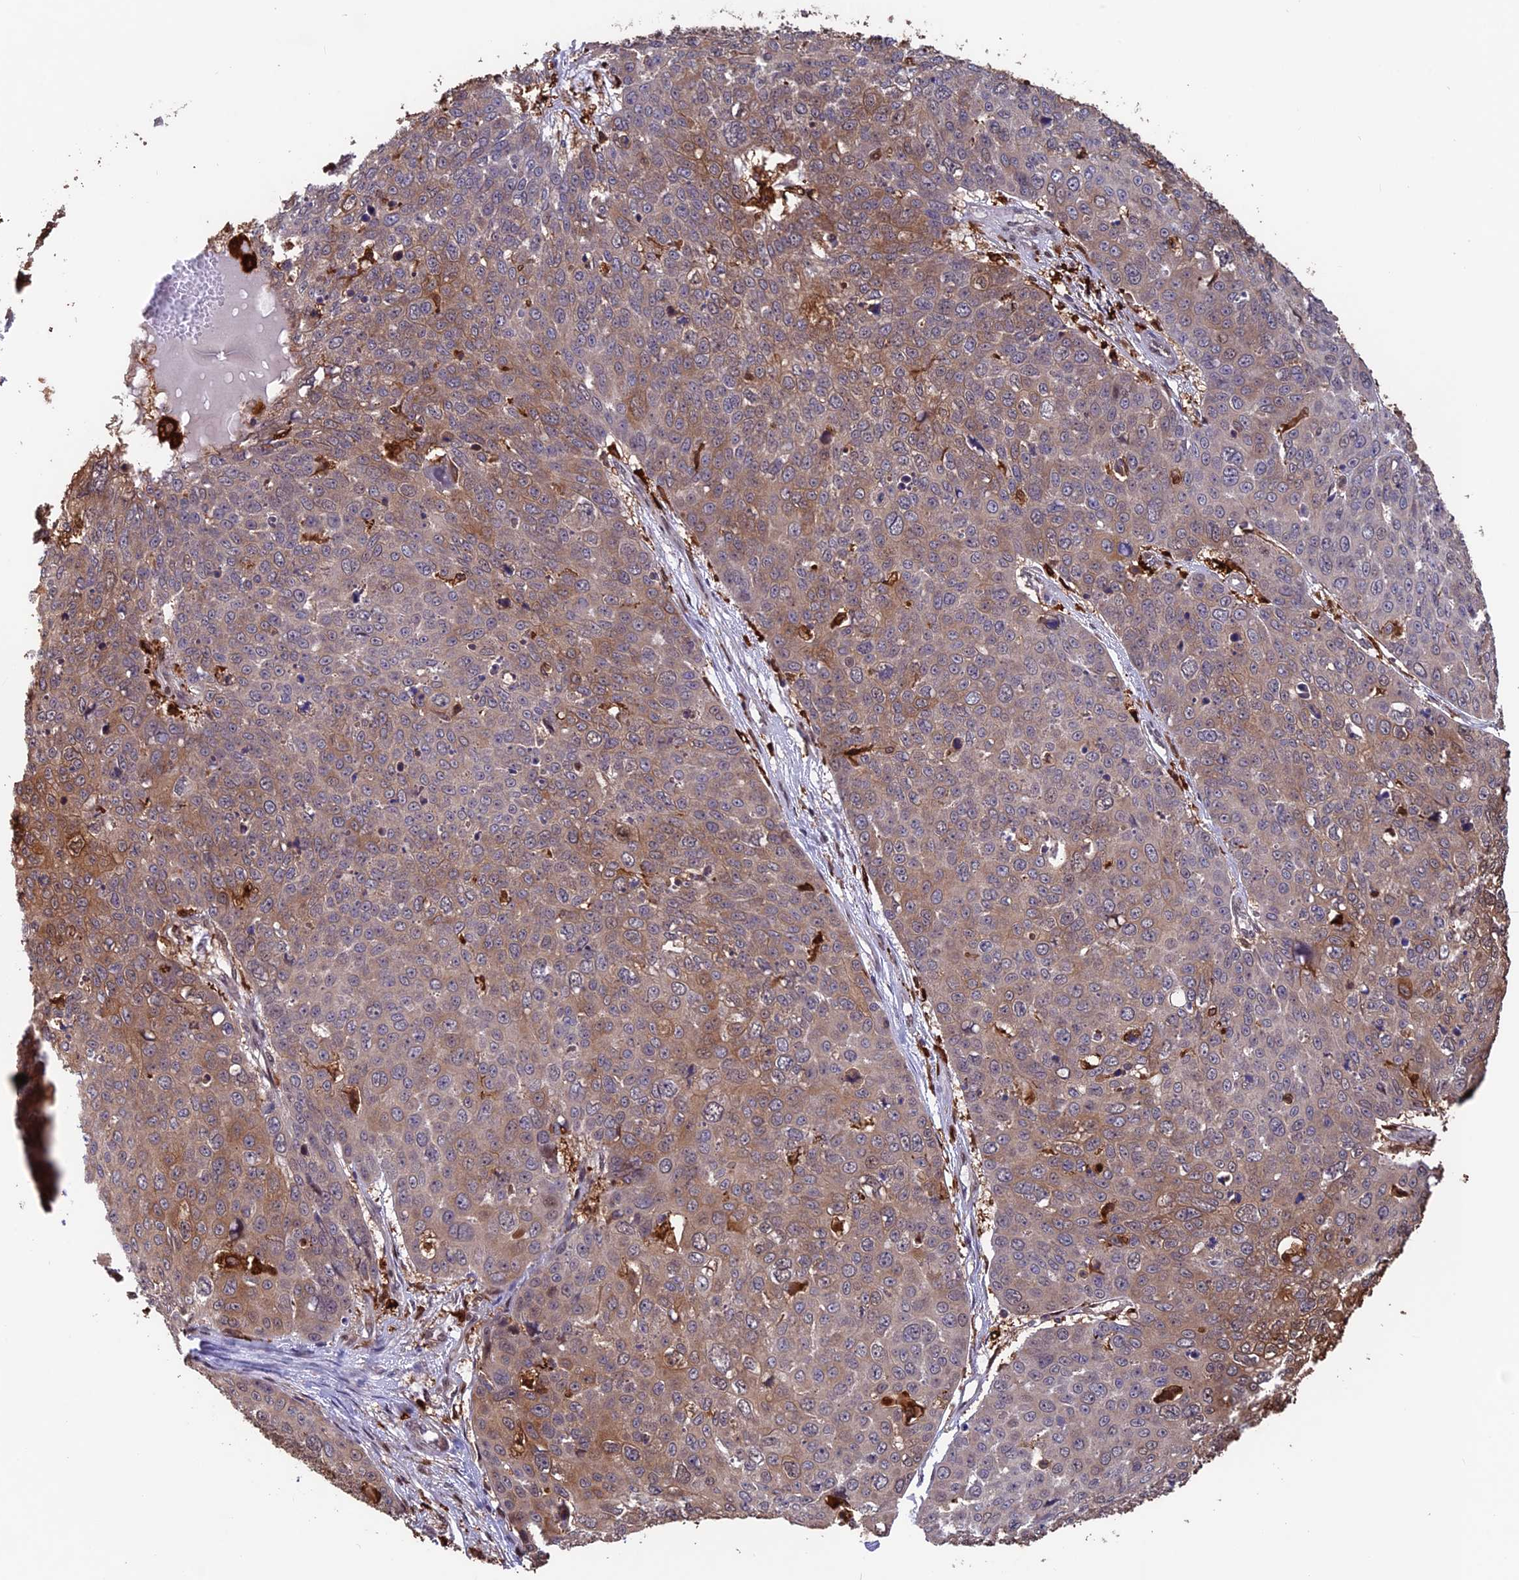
{"staining": {"intensity": "weak", "quantity": ">75%", "location": "cytoplasmic/membranous"}, "tissue": "skin cancer", "cell_type": "Tumor cells", "image_type": "cancer", "snomed": [{"axis": "morphology", "description": "Squamous cell carcinoma, NOS"}, {"axis": "topography", "description": "Skin"}], "caption": "DAB immunohistochemical staining of skin cancer exhibits weak cytoplasmic/membranous protein staining in approximately >75% of tumor cells.", "gene": "MAST2", "patient": {"sex": "male", "age": 71}}